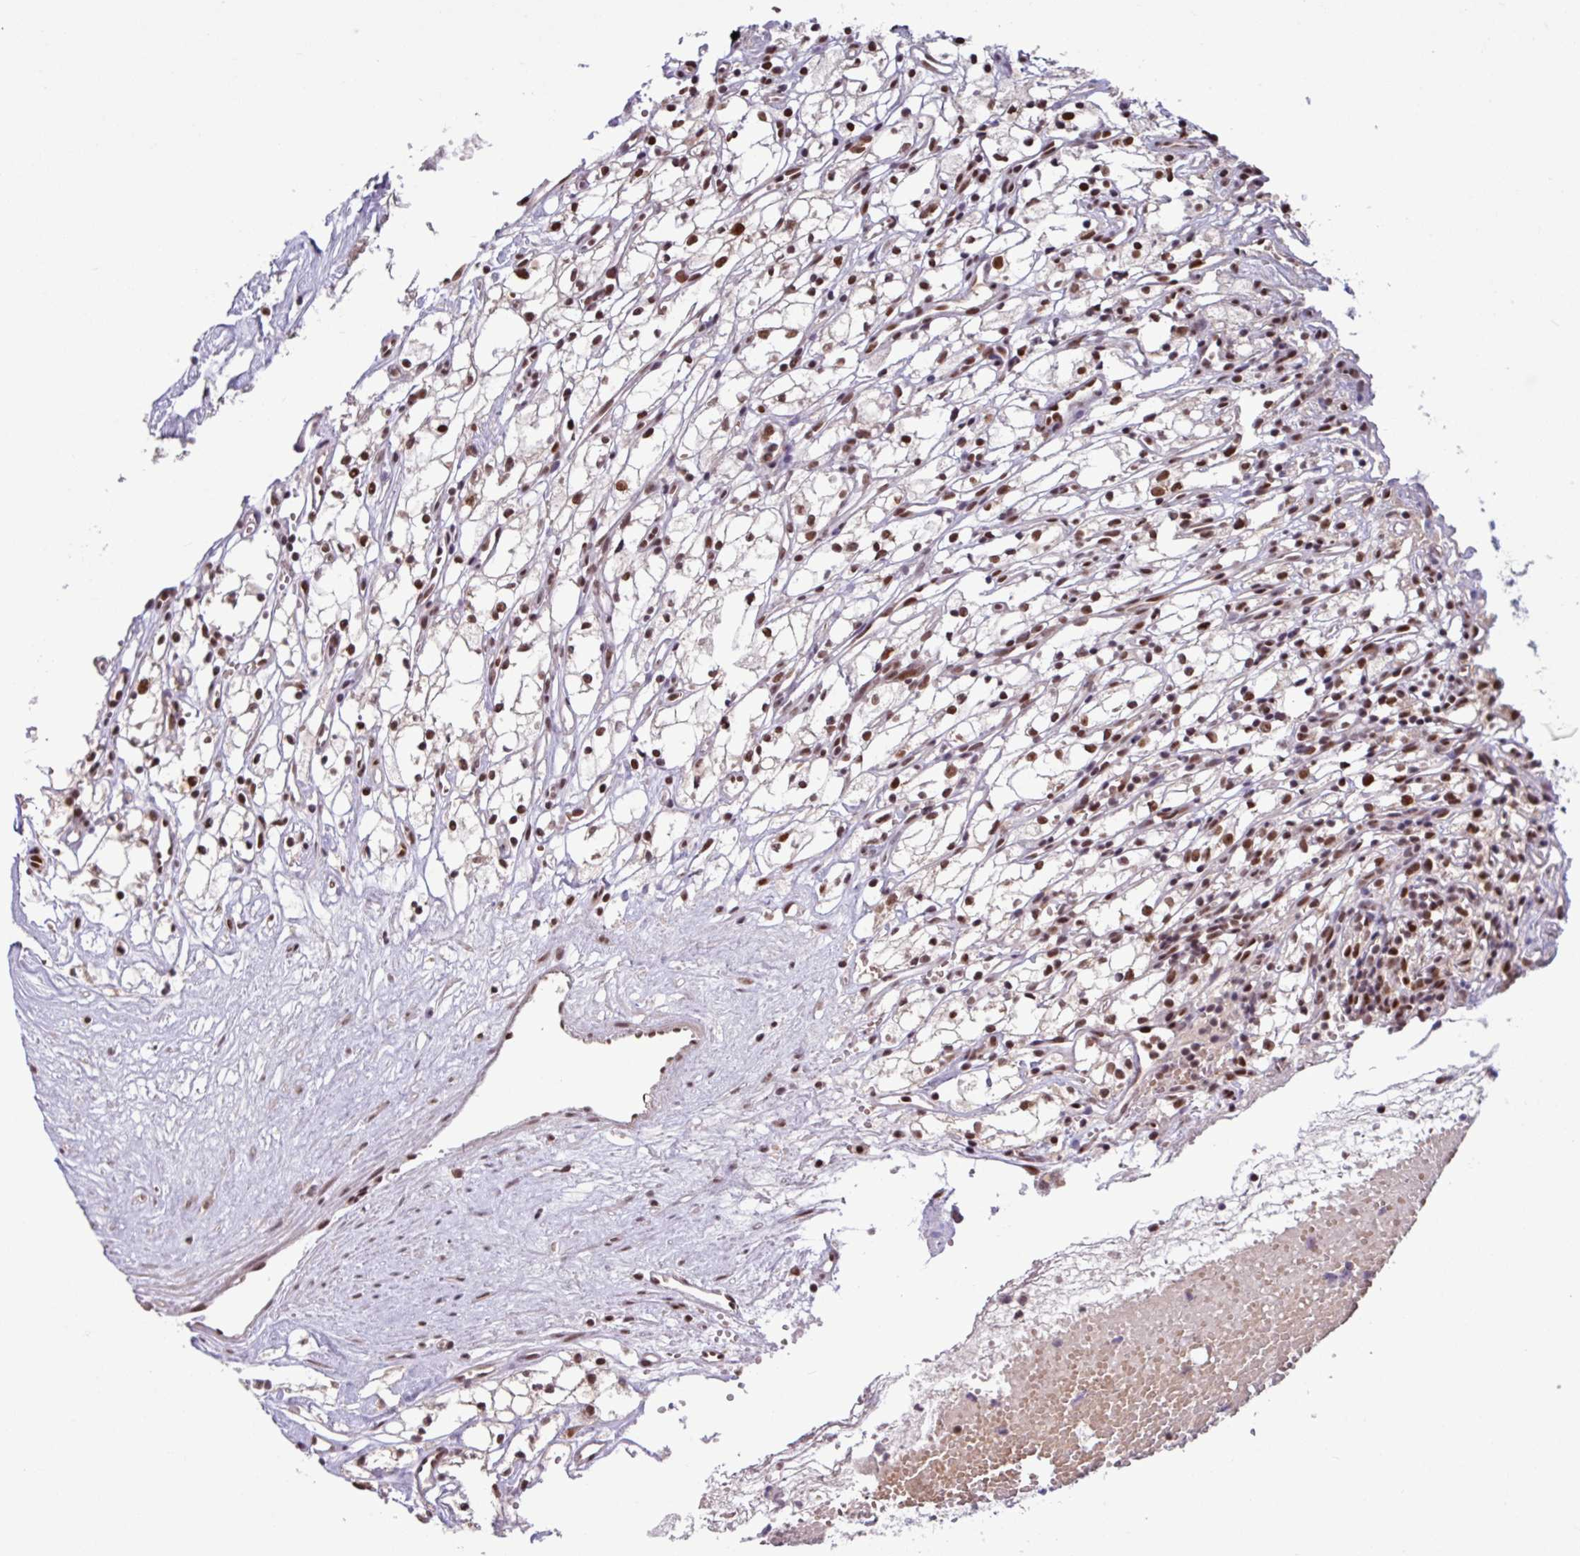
{"staining": {"intensity": "moderate", "quantity": ">75%", "location": "nuclear"}, "tissue": "renal cancer", "cell_type": "Tumor cells", "image_type": "cancer", "snomed": [{"axis": "morphology", "description": "Adenocarcinoma, NOS"}, {"axis": "topography", "description": "Kidney"}], "caption": "Renal adenocarcinoma was stained to show a protein in brown. There is medium levels of moderate nuclear expression in approximately >75% of tumor cells. Immunohistochemistry stains the protein of interest in brown and the nuclei are stained blue.", "gene": "TDG", "patient": {"sex": "male", "age": 59}}